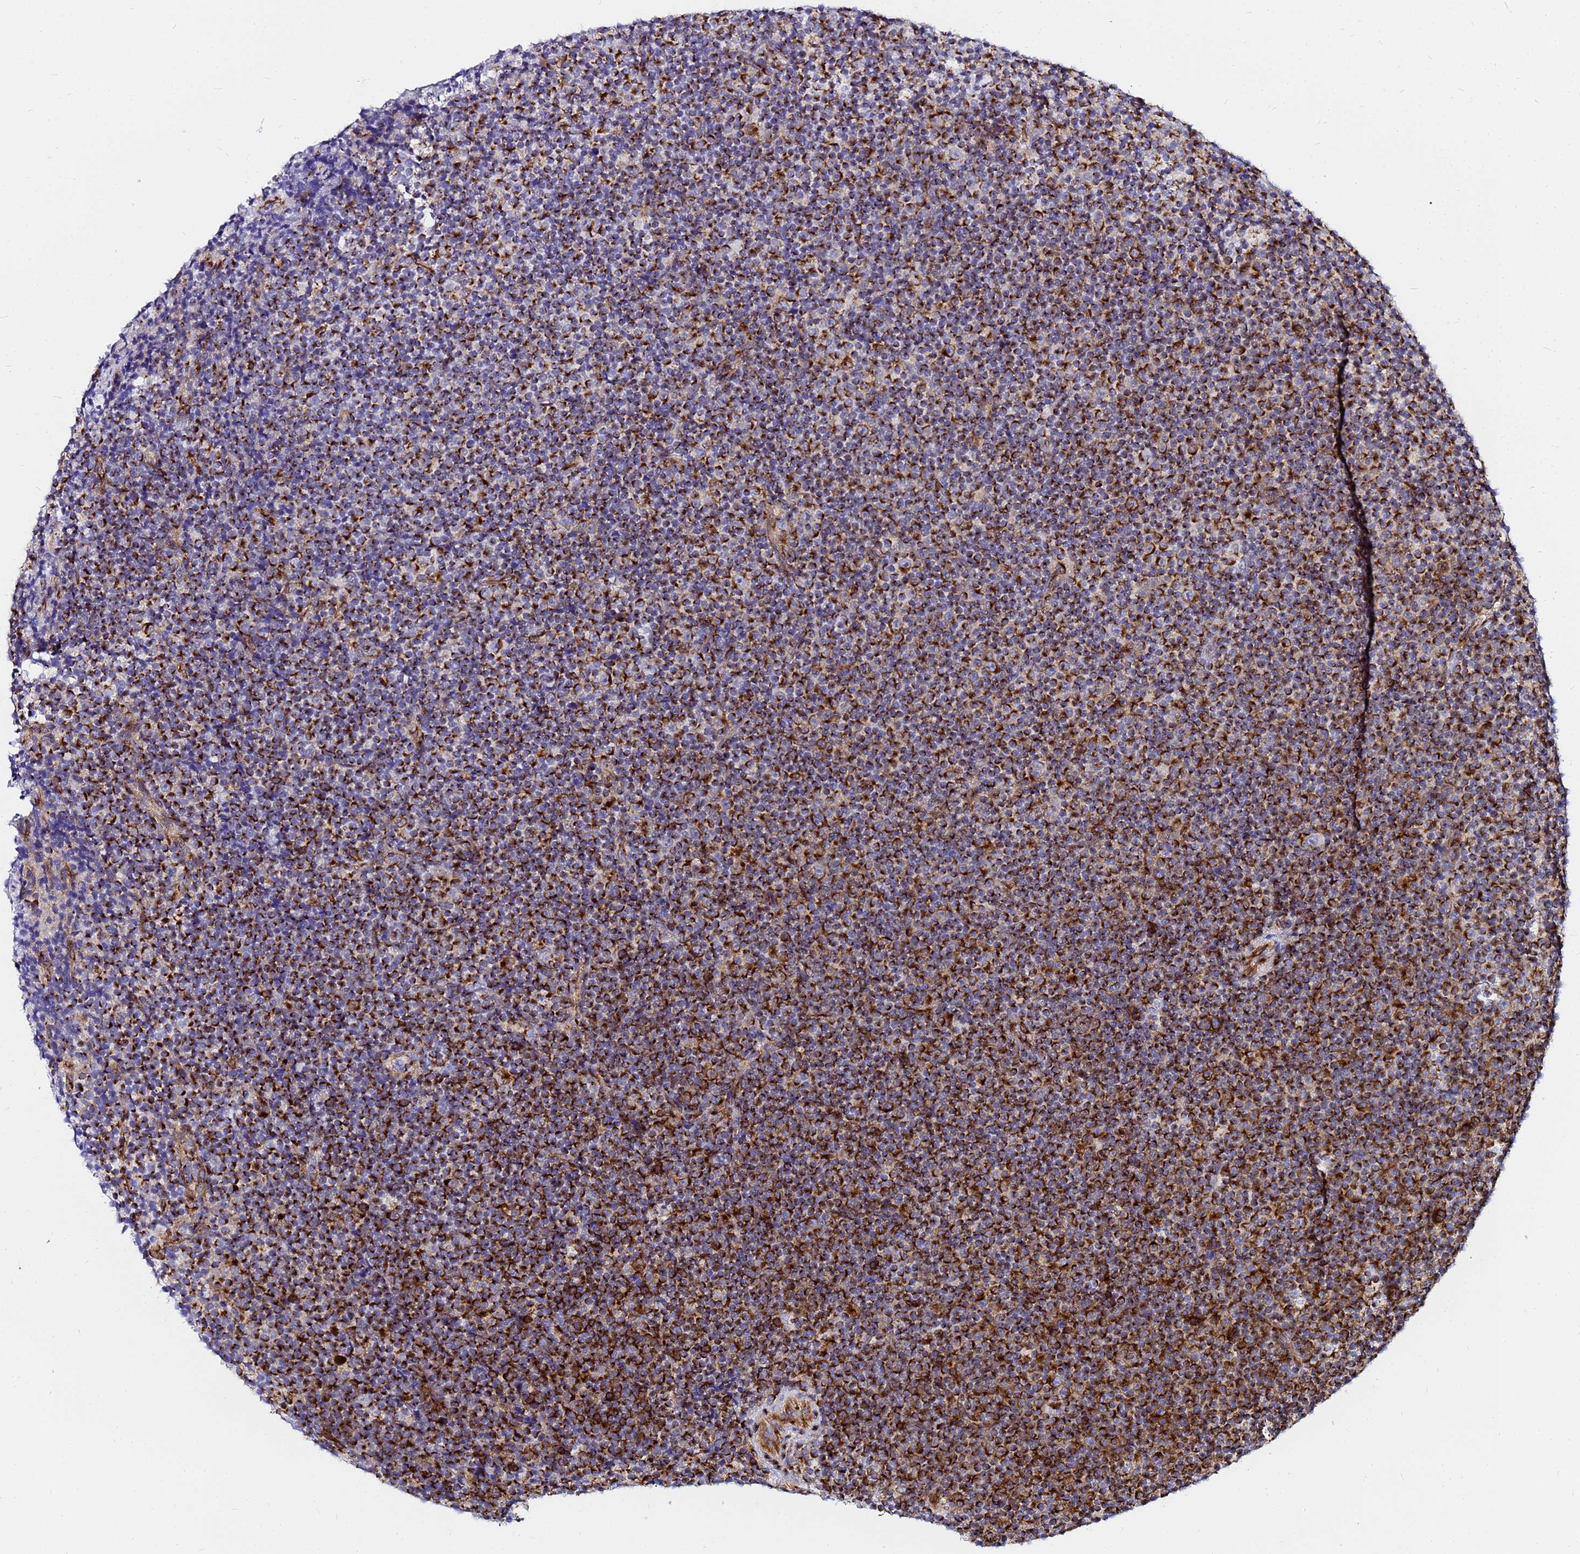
{"staining": {"intensity": "strong", "quantity": ">75%", "location": "cytoplasmic/membranous"}, "tissue": "lymphoma", "cell_type": "Tumor cells", "image_type": "cancer", "snomed": [{"axis": "morphology", "description": "Malignant lymphoma, non-Hodgkin's type, Low grade"}, {"axis": "topography", "description": "Lymph node"}], "caption": "Immunohistochemical staining of lymphoma exhibits strong cytoplasmic/membranous protein expression in about >75% of tumor cells. (DAB IHC with brightfield microscopy, high magnification).", "gene": "TUBA8", "patient": {"sex": "female", "age": 67}}